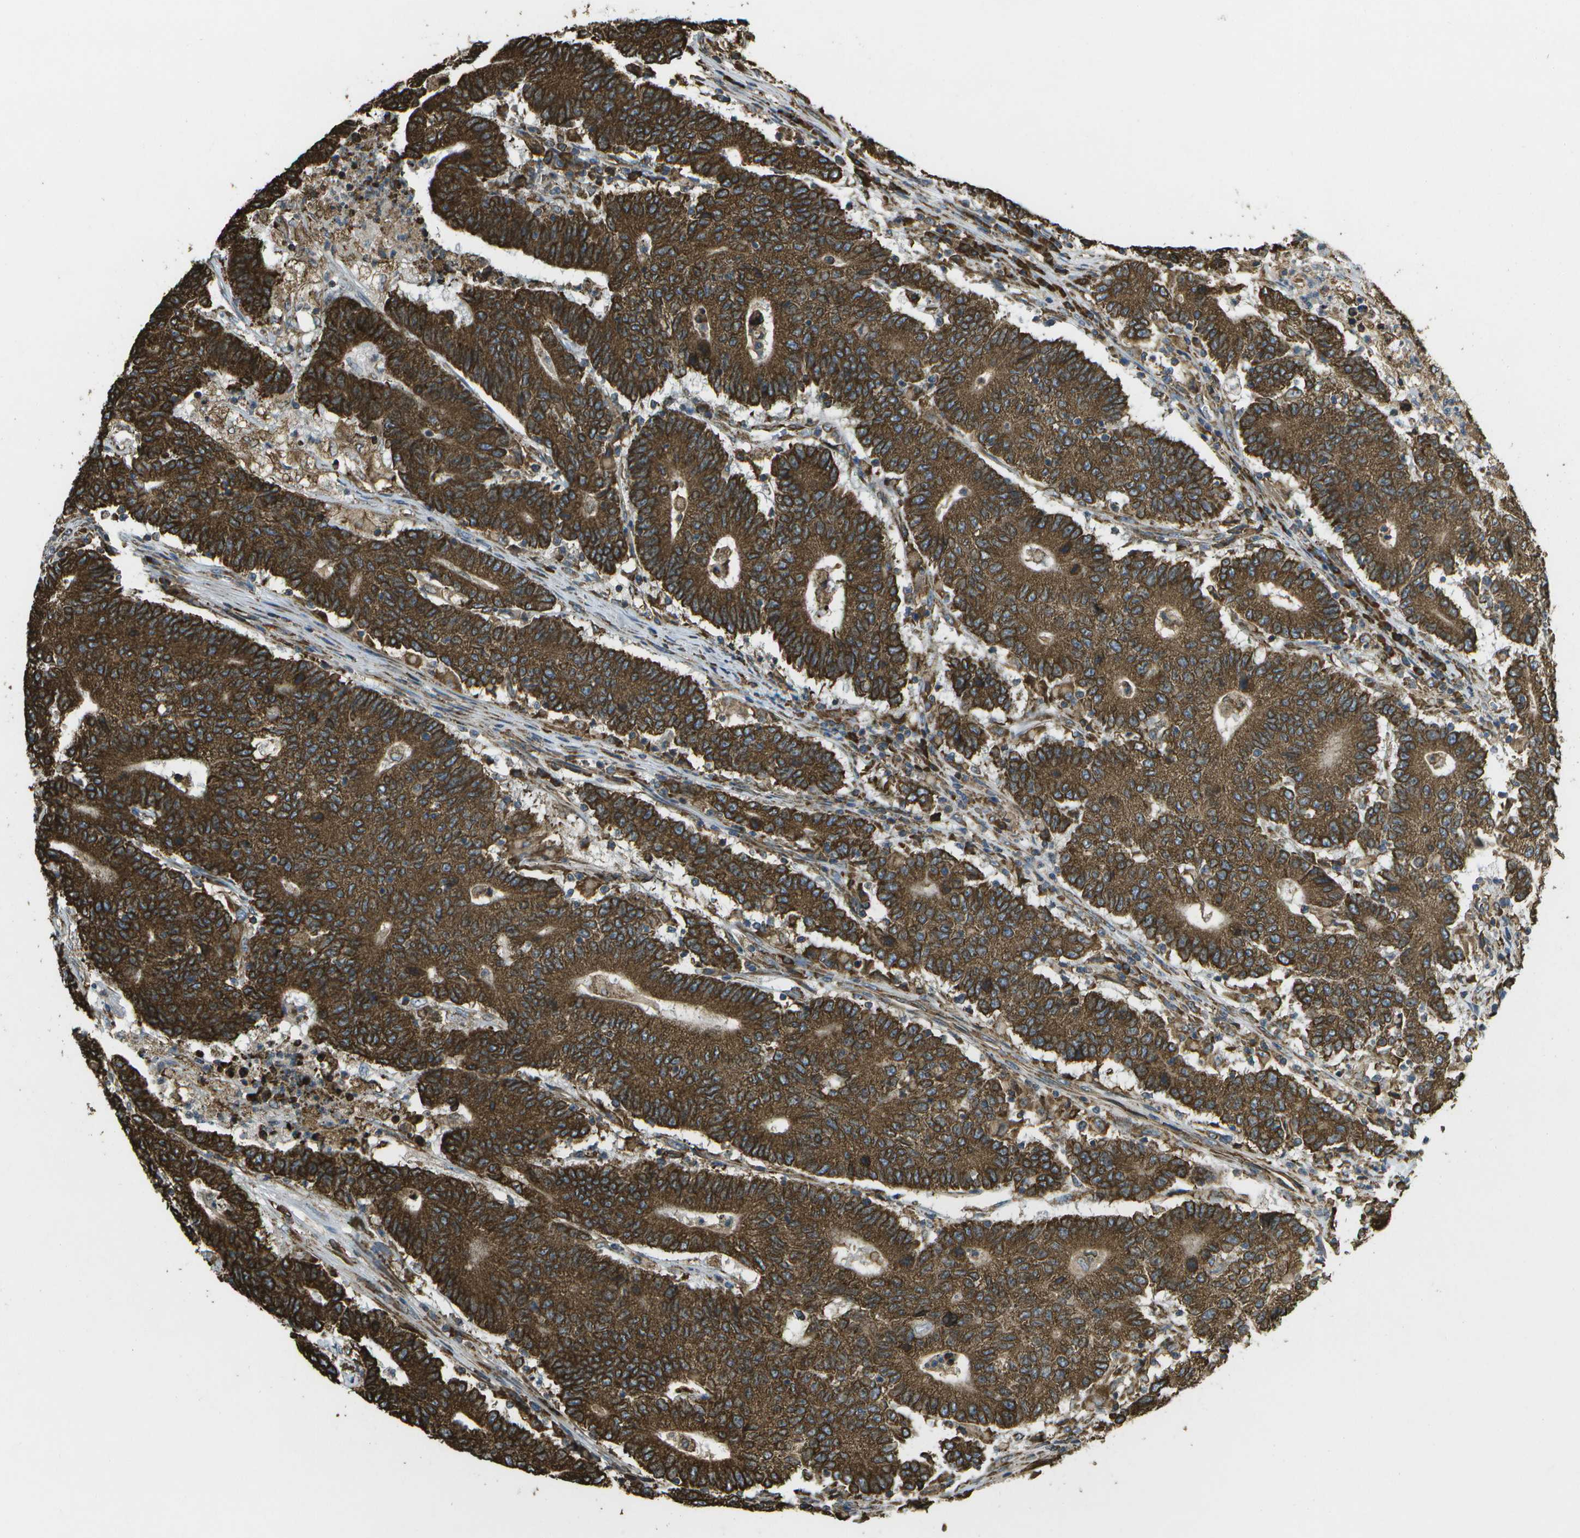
{"staining": {"intensity": "strong", "quantity": ">75%", "location": "cytoplasmic/membranous"}, "tissue": "colorectal cancer", "cell_type": "Tumor cells", "image_type": "cancer", "snomed": [{"axis": "morphology", "description": "Normal tissue, NOS"}, {"axis": "morphology", "description": "Adenocarcinoma, NOS"}, {"axis": "topography", "description": "Colon"}], "caption": "Protein staining of colorectal cancer (adenocarcinoma) tissue shows strong cytoplasmic/membranous expression in about >75% of tumor cells. (Stains: DAB (3,3'-diaminobenzidine) in brown, nuclei in blue, Microscopy: brightfield microscopy at high magnification).", "gene": "PDIA4", "patient": {"sex": "female", "age": 75}}